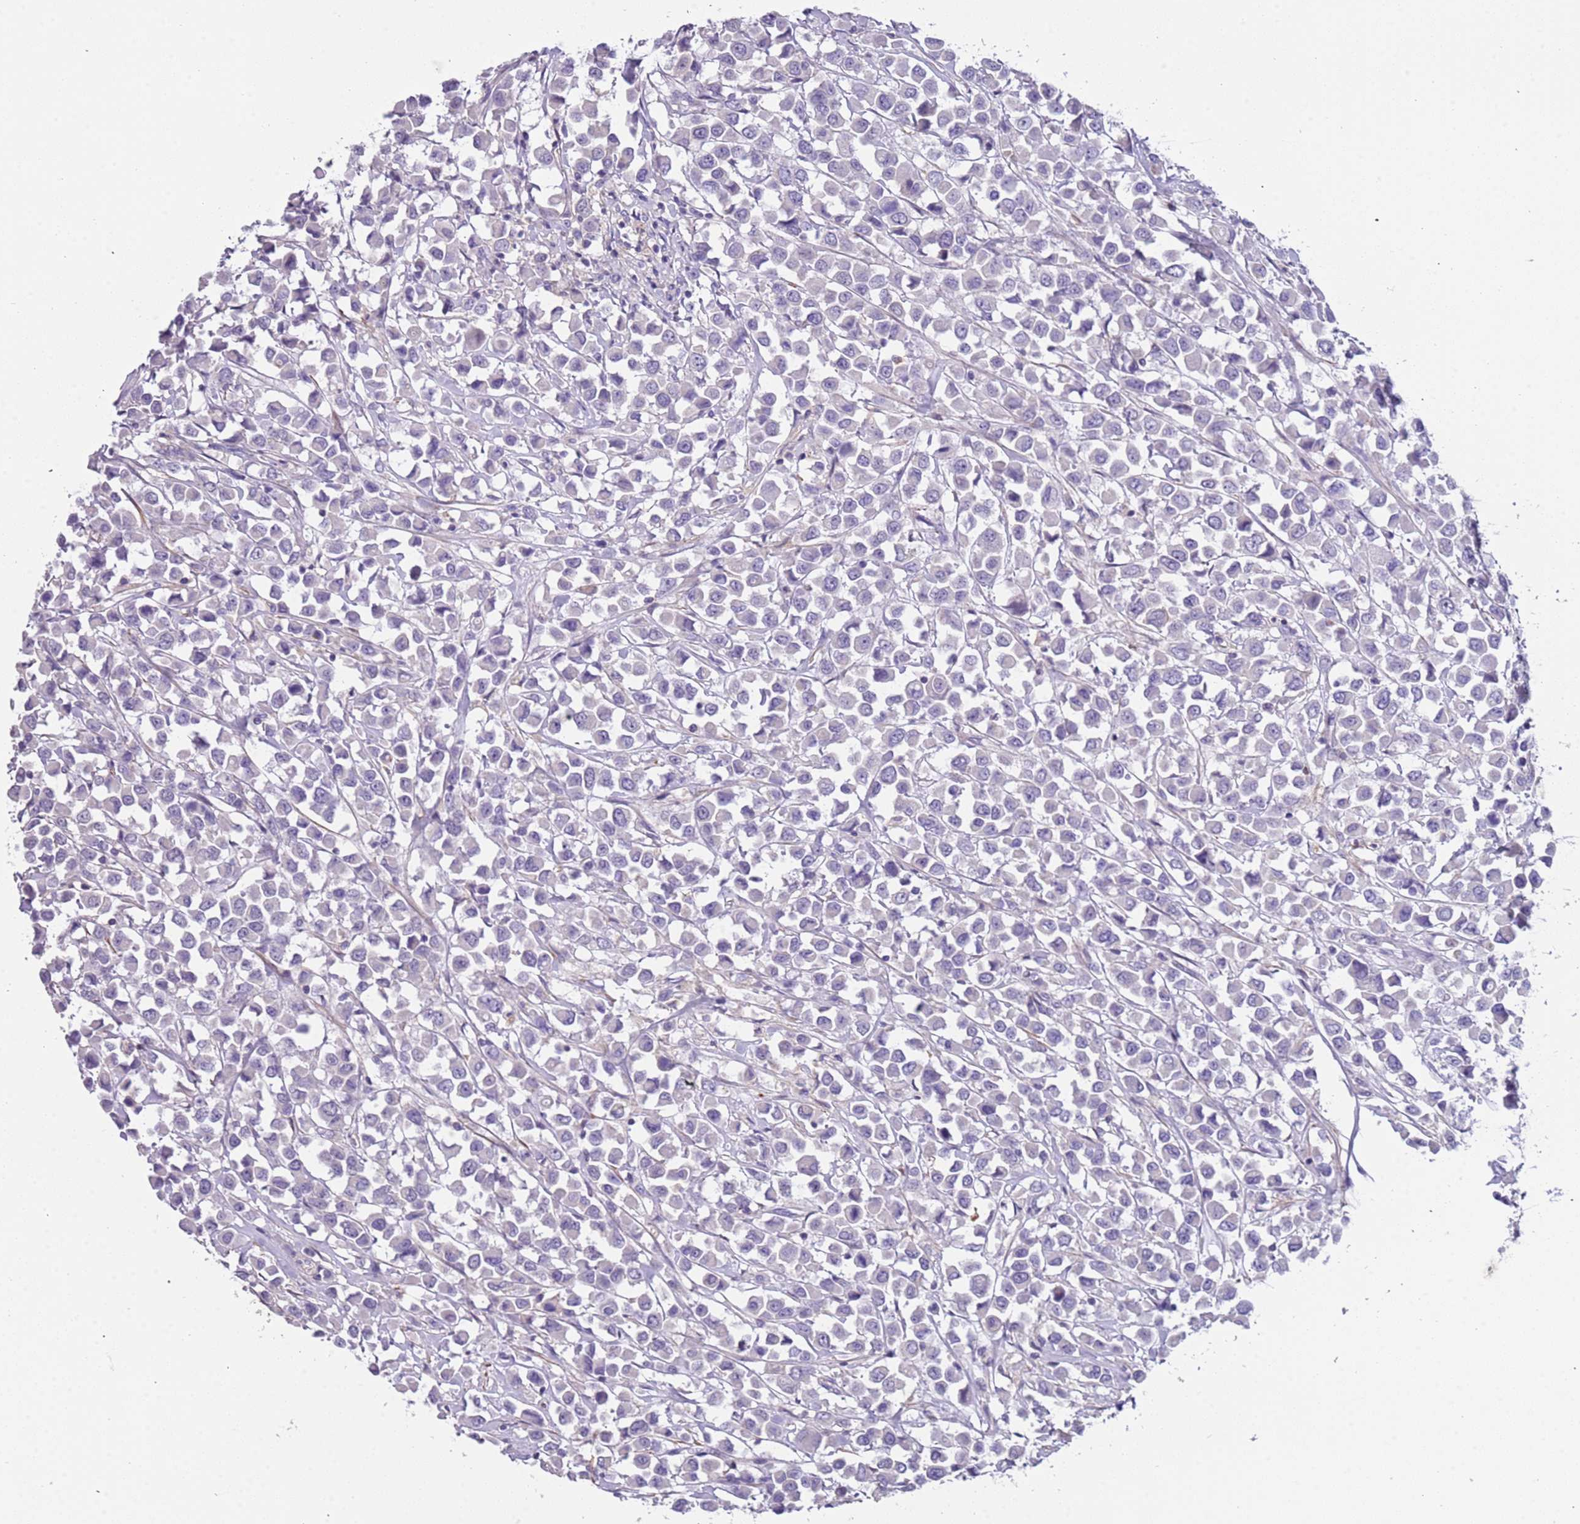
{"staining": {"intensity": "negative", "quantity": "none", "location": "none"}, "tissue": "breast cancer", "cell_type": "Tumor cells", "image_type": "cancer", "snomed": [{"axis": "morphology", "description": "Duct carcinoma"}, {"axis": "topography", "description": "Breast"}], "caption": "An image of breast cancer stained for a protein displays no brown staining in tumor cells.", "gene": "PCGF2", "patient": {"sex": "female", "age": 61}}